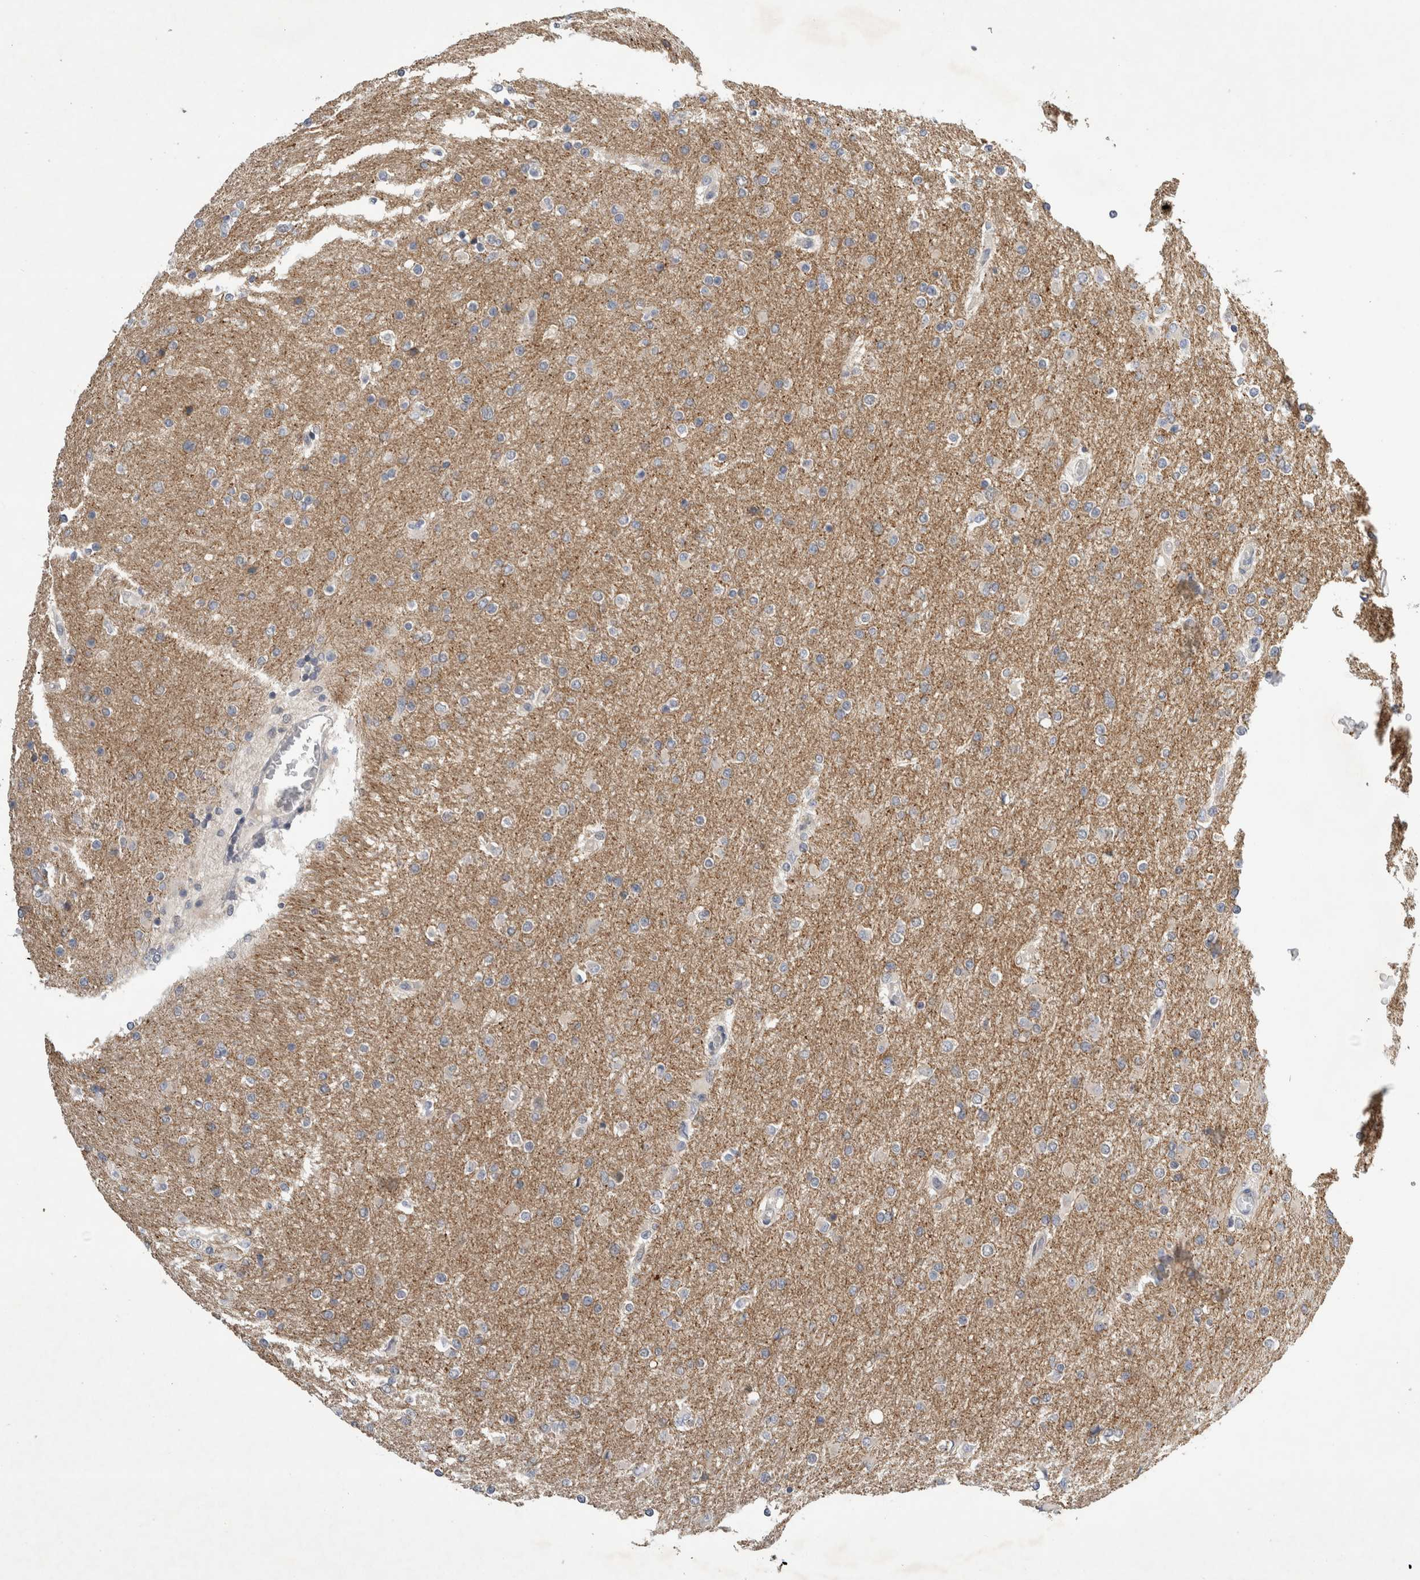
{"staining": {"intensity": "negative", "quantity": "none", "location": "none"}, "tissue": "glioma", "cell_type": "Tumor cells", "image_type": "cancer", "snomed": [{"axis": "morphology", "description": "Glioma, malignant, High grade"}, {"axis": "topography", "description": "Cerebral cortex"}], "caption": "Image shows no significant protein staining in tumor cells of glioma. (DAB immunohistochemistry with hematoxylin counter stain).", "gene": "AASDHPPT", "patient": {"sex": "female", "age": 36}}